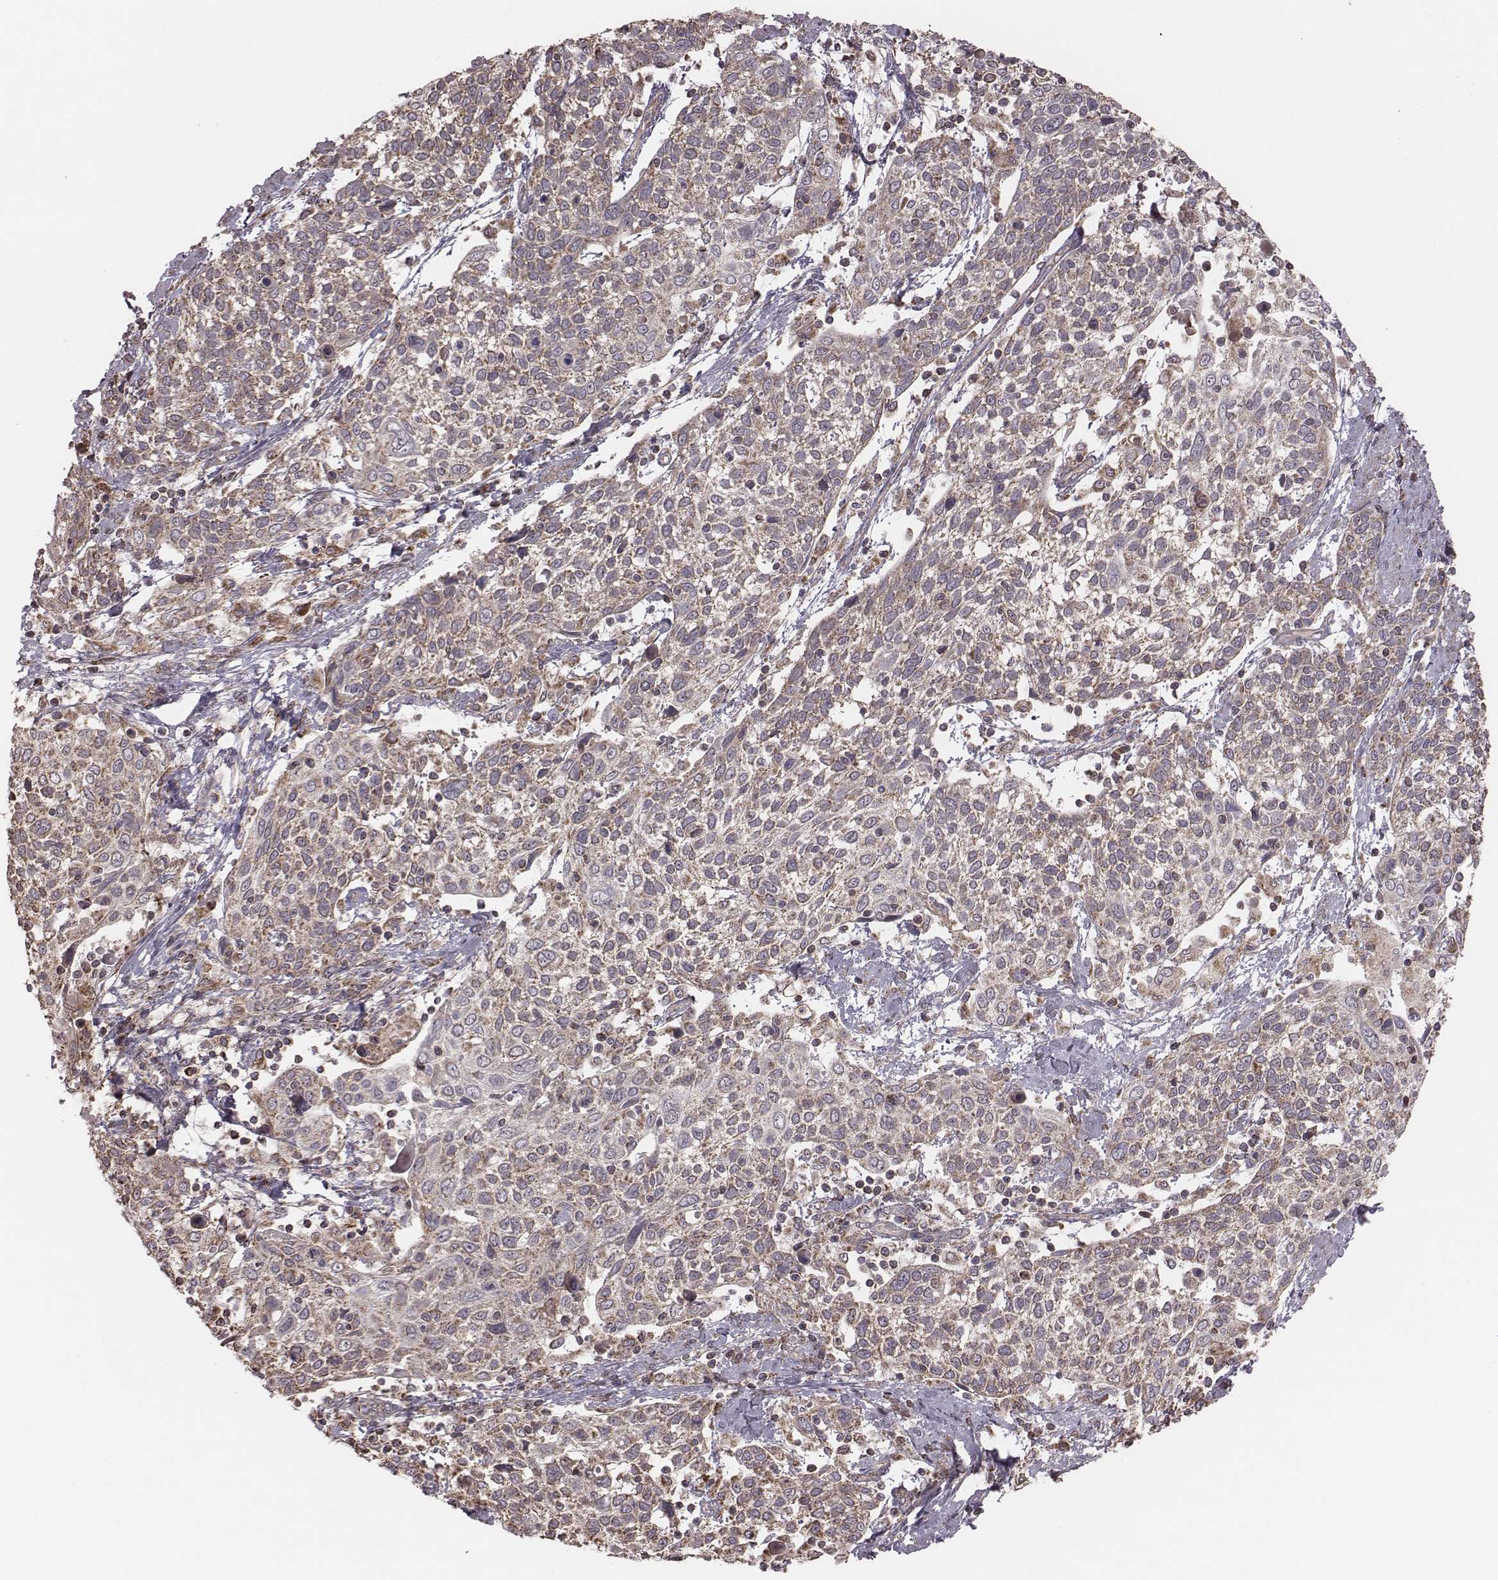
{"staining": {"intensity": "weak", "quantity": ">75%", "location": "cytoplasmic/membranous"}, "tissue": "cervical cancer", "cell_type": "Tumor cells", "image_type": "cancer", "snomed": [{"axis": "morphology", "description": "Squamous cell carcinoma, NOS"}, {"axis": "topography", "description": "Cervix"}], "caption": "Cervical squamous cell carcinoma tissue shows weak cytoplasmic/membranous expression in approximately >75% of tumor cells, visualized by immunohistochemistry.", "gene": "PDCD2L", "patient": {"sex": "female", "age": 61}}